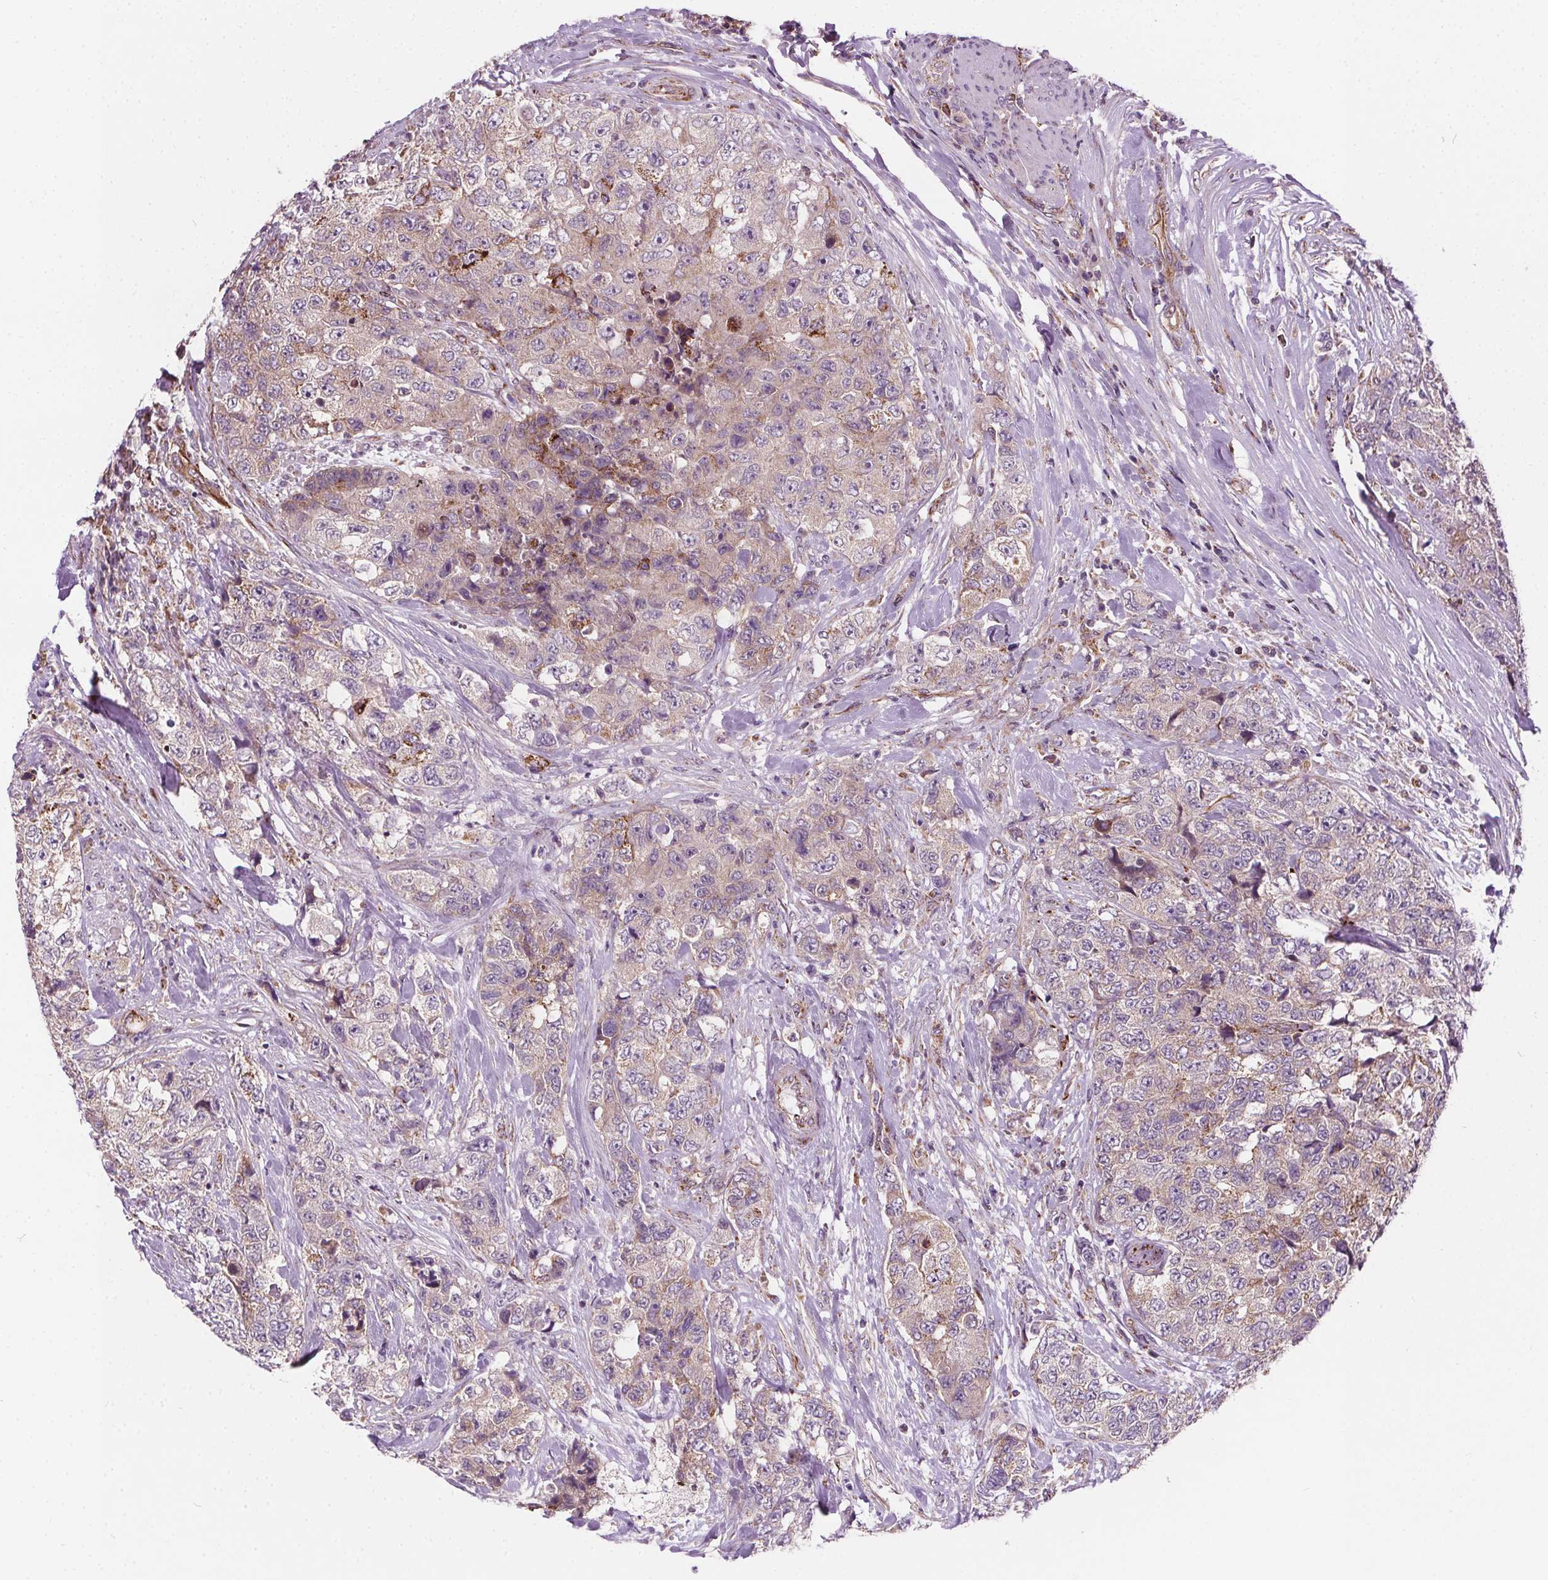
{"staining": {"intensity": "weak", "quantity": "<25%", "location": "cytoplasmic/membranous"}, "tissue": "urothelial cancer", "cell_type": "Tumor cells", "image_type": "cancer", "snomed": [{"axis": "morphology", "description": "Urothelial carcinoma, High grade"}, {"axis": "topography", "description": "Urinary bladder"}], "caption": "Protein analysis of urothelial cancer shows no significant staining in tumor cells.", "gene": "GOLT1B", "patient": {"sex": "female", "age": 78}}